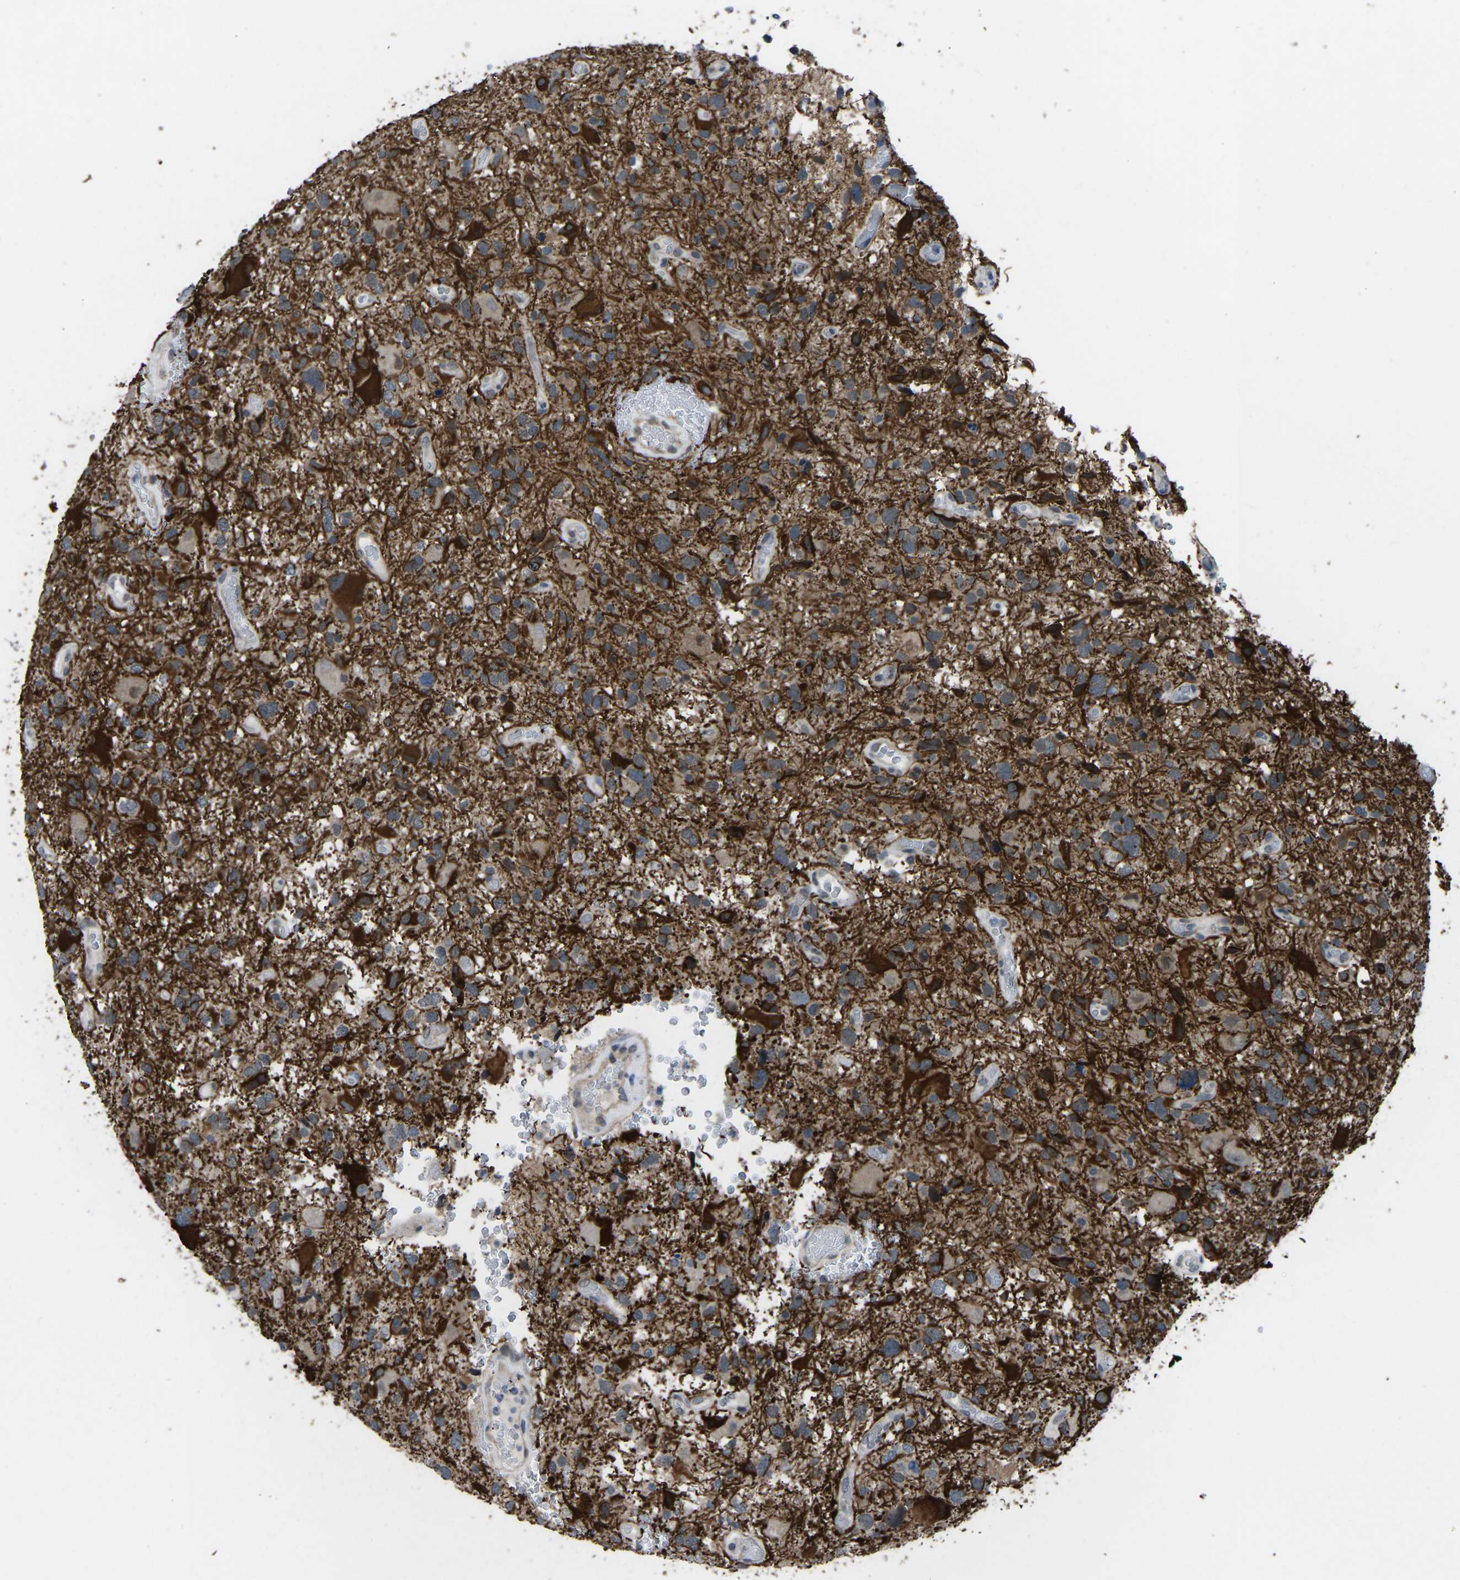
{"staining": {"intensity": "weak", "quantity": "25%-75%", "location": "cytoplasmic/membranous"}, "tissue": "glioma", "cell_type": "Tumor cells", "image_type": "cancer", "snomed": [{"axis": "morphology", "description": "Glioma, malignant, High grade"}, {"axis": "topography", "description": "Brain"}], "caption": "High-magnification brightfield microscopy of malignant glioma (high-grade) stained with DAB (3,3'-diaminobenzidine) (brown) and counterstained with hematoxylin (blue). tumor cells exhibit weak cytoplasmic/membranous expression is present in about25%-75% of cells.", "gene": "CDK2AP1", "patient": {"sex": "male", "age": 33}}